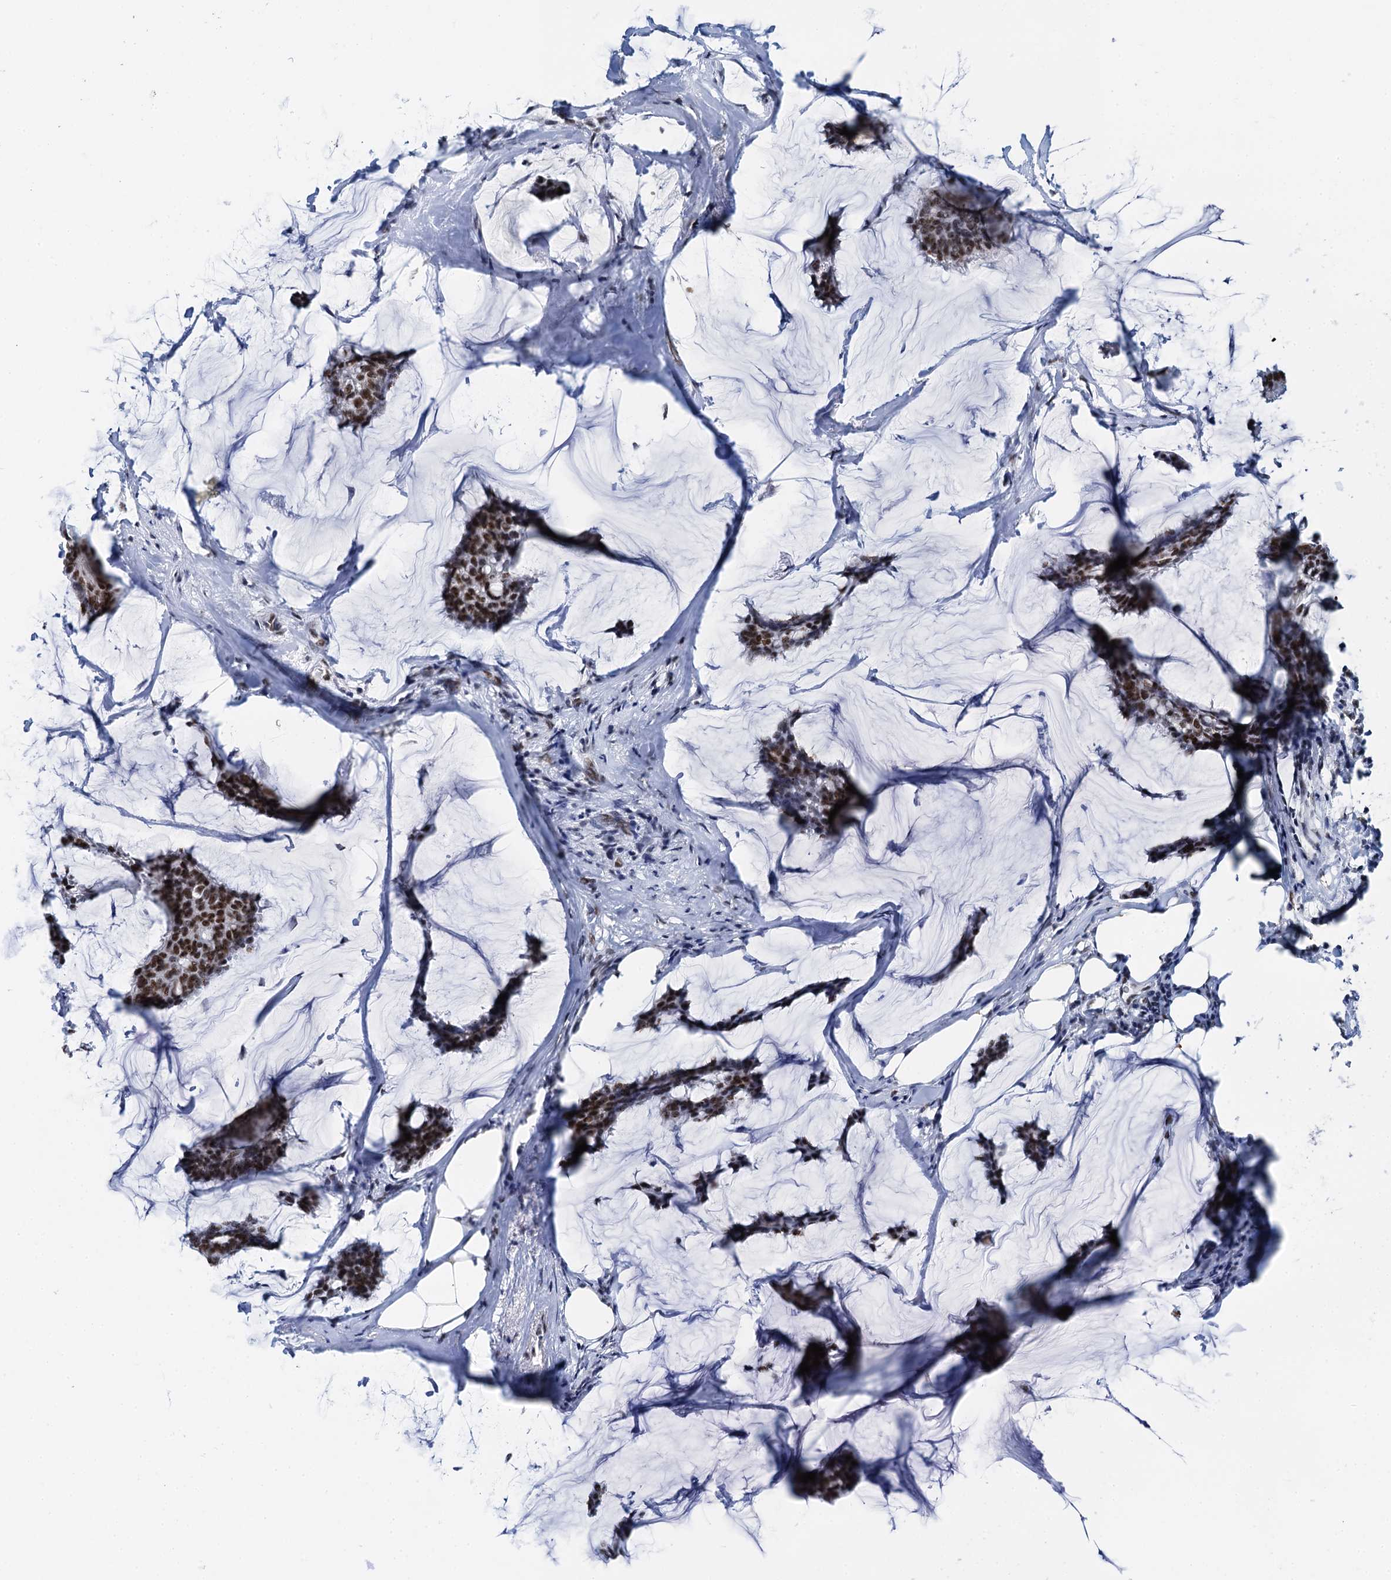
{"staining": {"intensity": "moderate", "quantity": ">75%", "location": "nuclear"}, "tissue": "breast cancer", "cell_type": "Tumor cells", "image_type": "cancer", "snomed": [{"axis": "morphology", "description": "Duct carcinoma"}, {"axis": "topography", "description": "Breast"}], "caption": "High-power microscopy captured an IHC photomicrograph of breast cancer (invasive ductal carcinoma), revealing moderate nuclear staining in approximately >75% of tumor cells. The staining was performed using DAB, with brown indicating positive protein expression. Nuclei are stained blue with hematoxylin.", "gene": "SLTM", "patient": {"sex": "female", "age": 93}}